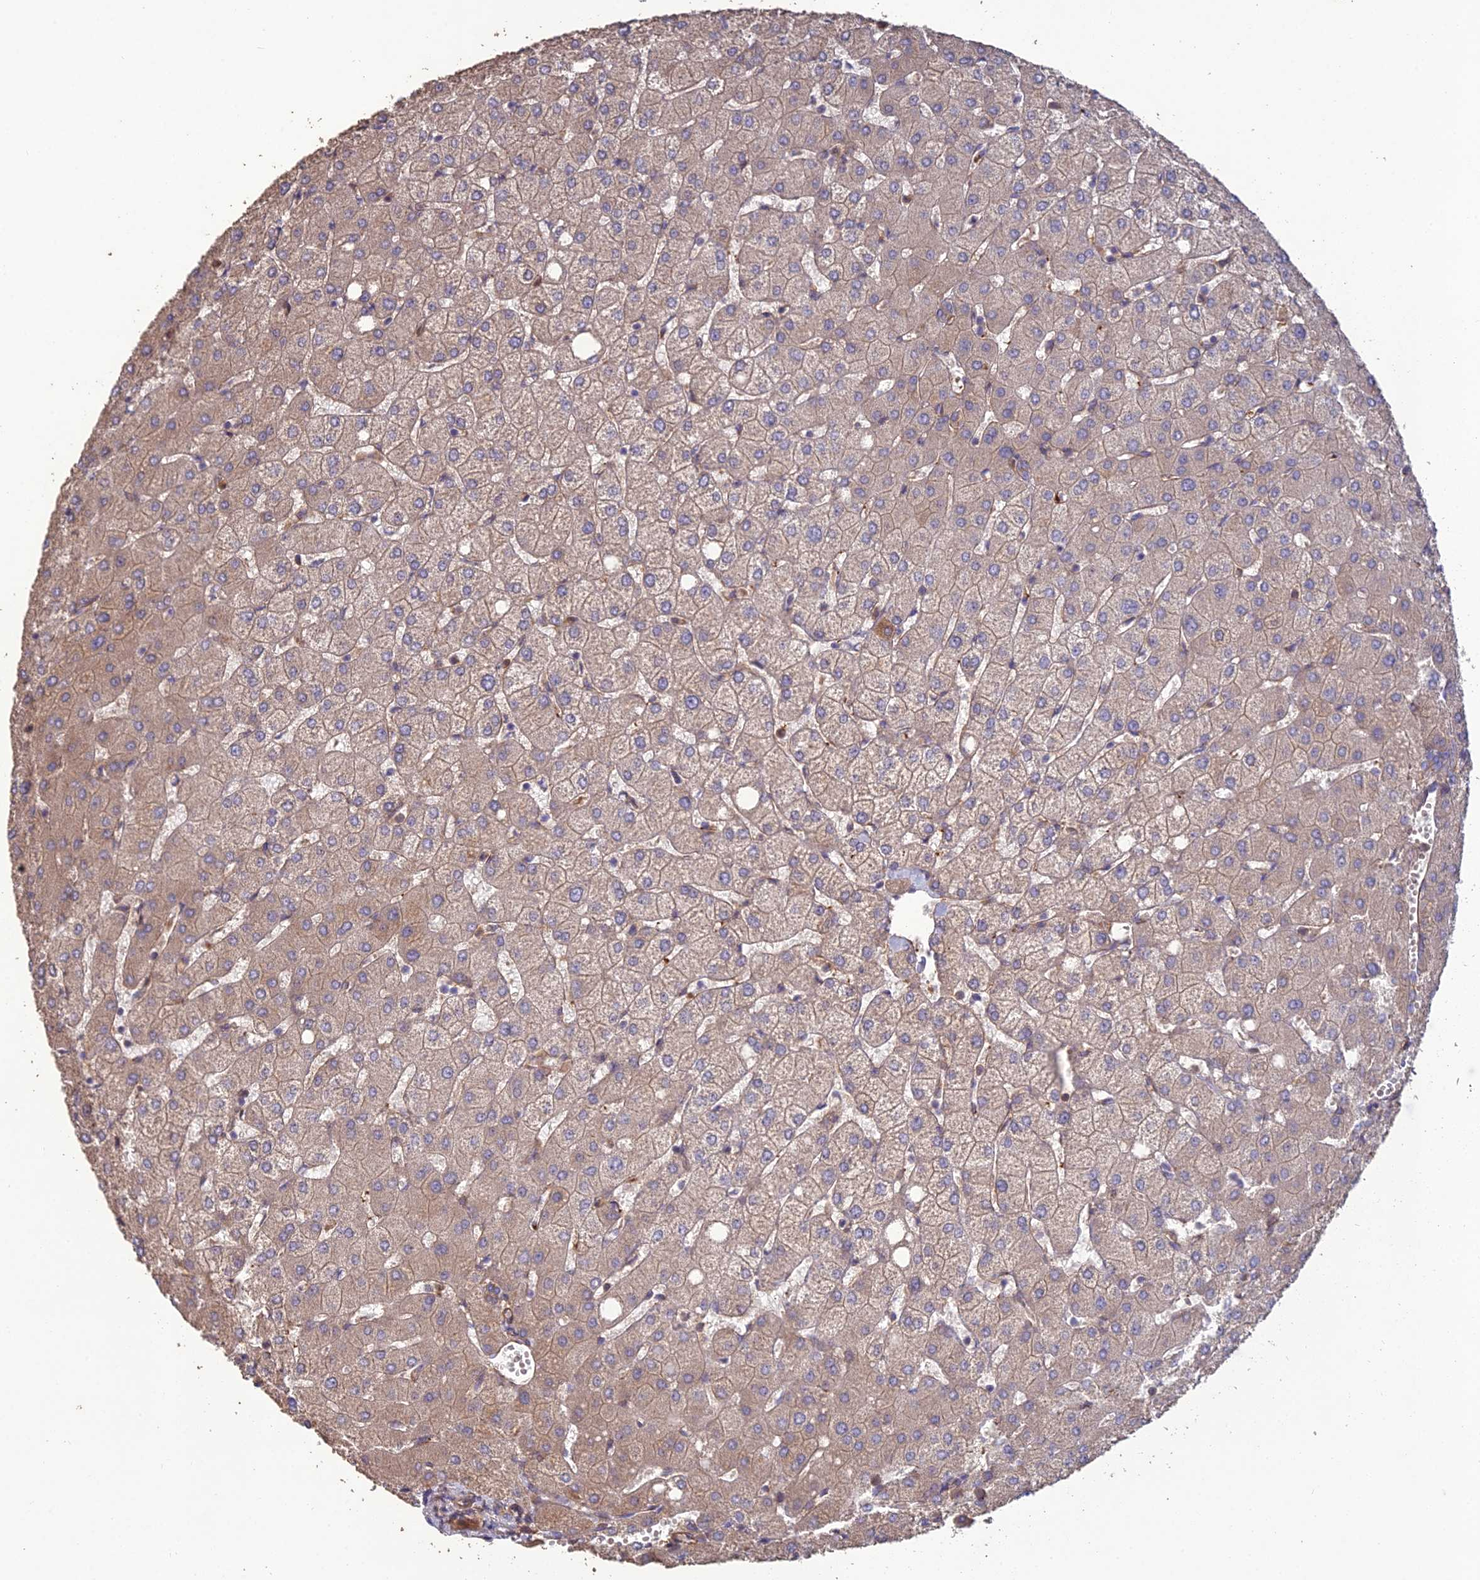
{"staining": {"intensity": "negative", "quantity": "none", "location": "none"}, "tissue": "liver", "cell_type": "Cholangiocytes", "image_type": "normal", "snomed": [{"axis": "morphology", "description": "Normal tissue, NOS"}, {"axis": "topography", "description": "Liver"}], "caption": "IHC photomicrograph of benign liver: liver stained with DAB exhibits no significant protein positivity in cholangiocytes. (Immunohistochemistry, brightfield microscopy, high magnification).", "gene": "ATP6V0A2", "patient": {"sex": "female", "age": 54}}